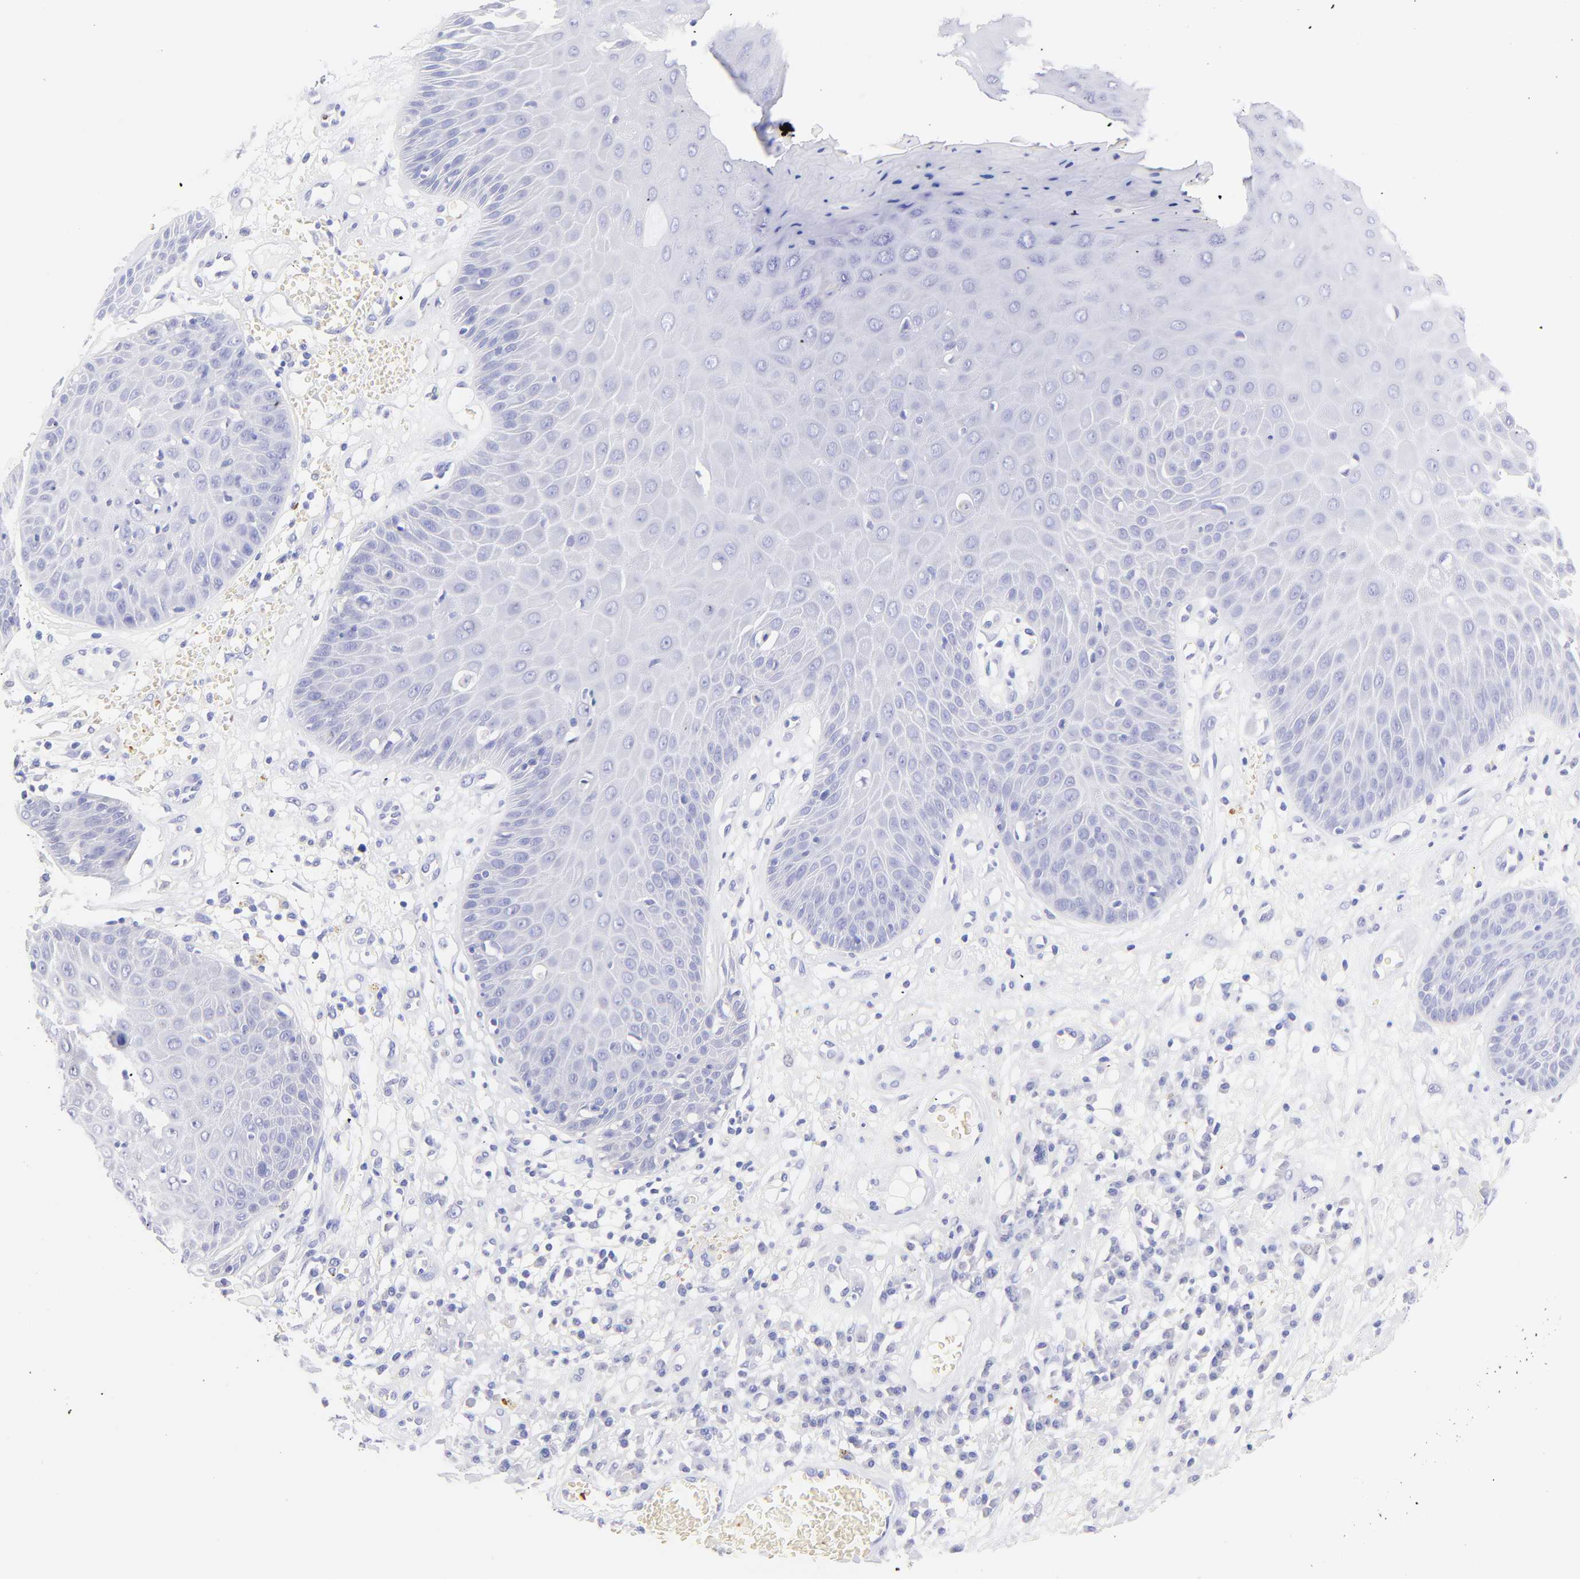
{"staining": {"intensity": "negative", "quantity": "none", "location": "none"}, "tissue": "skin cancer", "cell_type": "Tumor cells", "image_type": "cancer", "snomed": [{"axis": "morphology", "description": "Squamous cell carcinoma, NOS"}, {"axis": "topography", "description": "Skin"}], "caption": "DAB (3,3'-diaminobenzidine) immunohistochemical staining of human skin cancer (squamous cell carcinoma) shows no significant positivity in tumor cells.", "gene": "FRMPD3", "patient": {"sex": "male", "age": 65}}